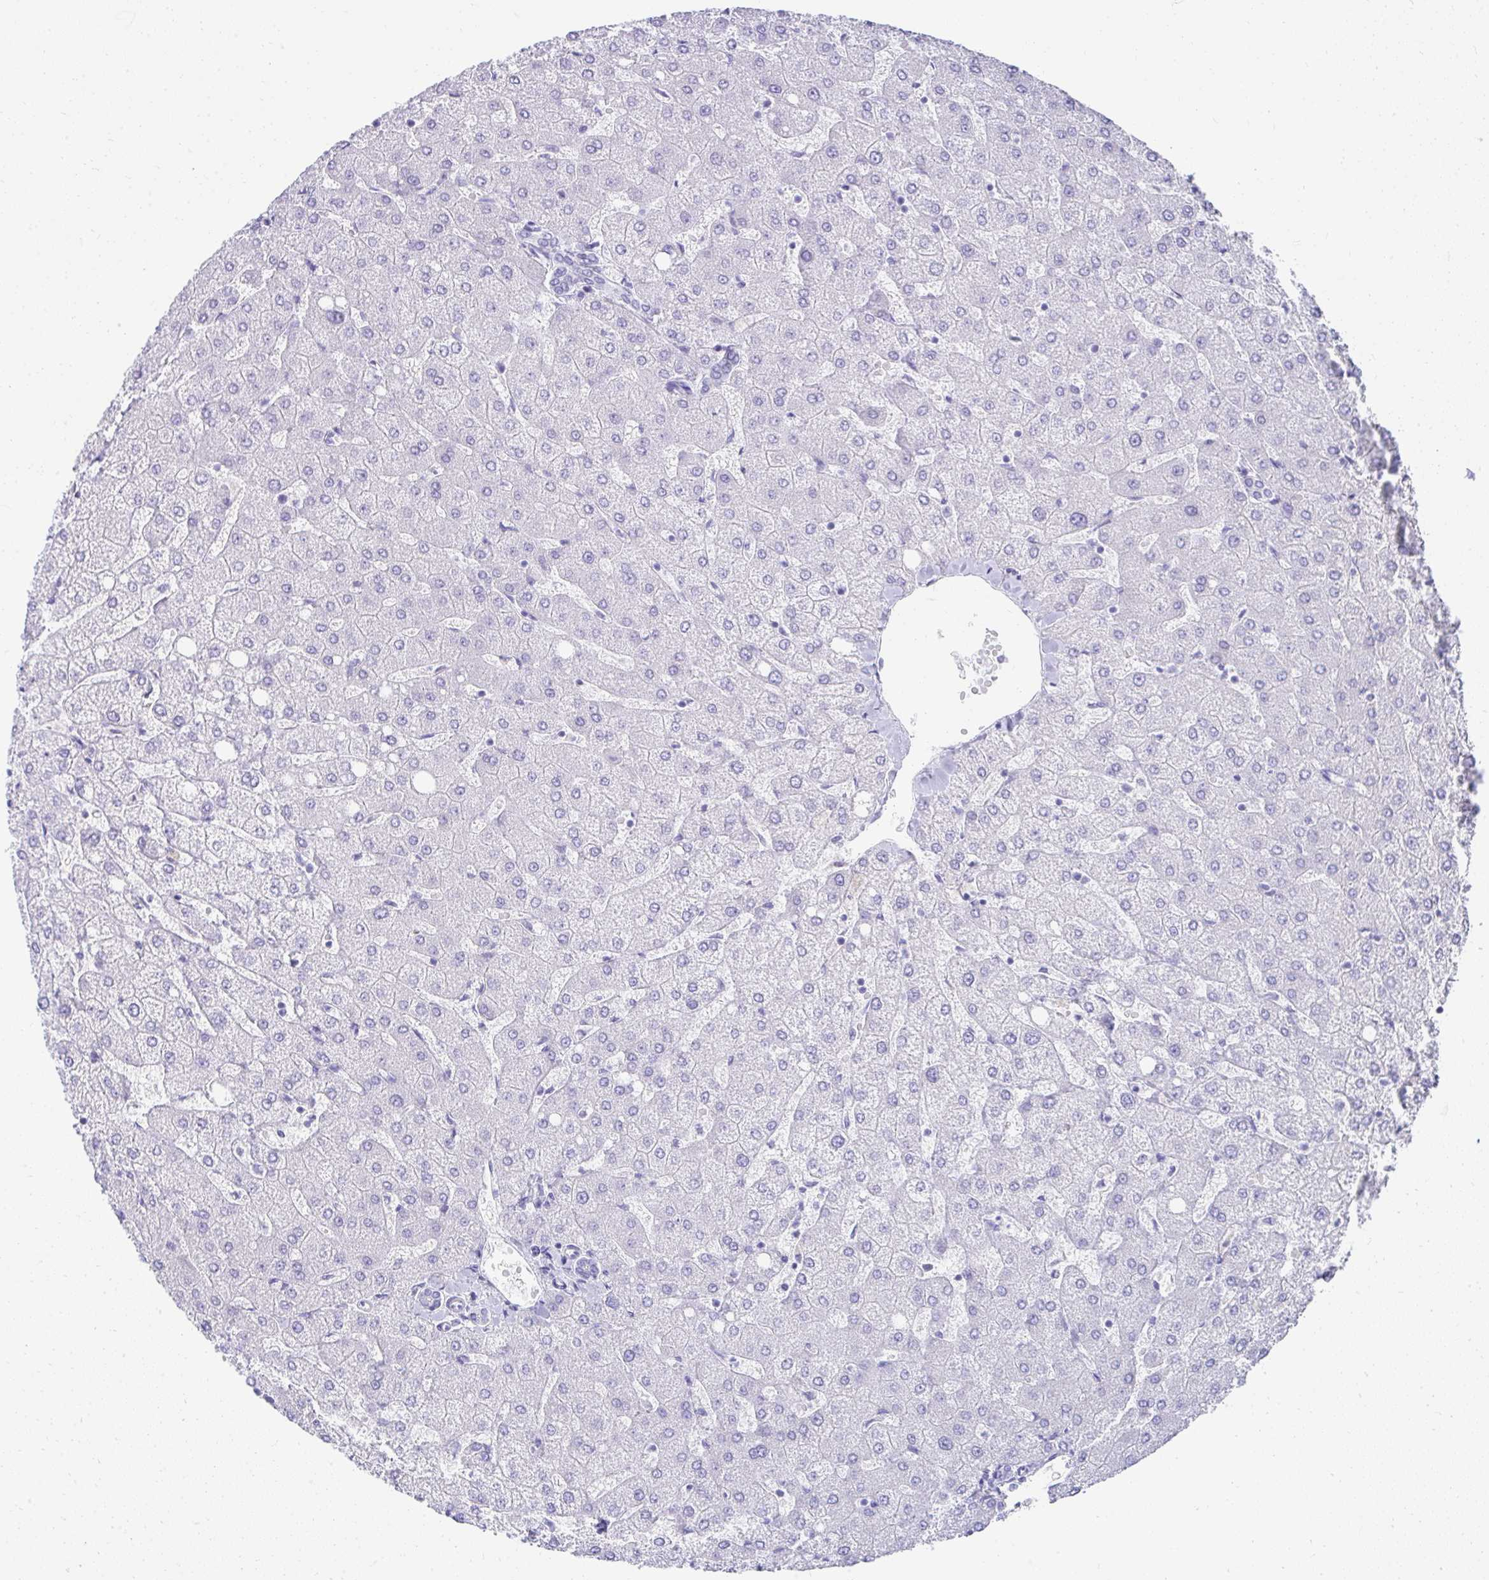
{"staining": {"intensity": "negative", "quantity": "none", "location": "none"}, "tissue": "liver", "cell_type": "Cholangiocytes", "image_type": "normal", "snomed": [{"axis": "morphology", "description": "Normal tissue, NOS"}, {"axis": "topography", "description": "Liver"}], "caption": "Immunohistochemical staining of benign human liver demonstrates no significant expression in cholangiocytes.", "gene": "TNNT1", "patient": {"sex": "female", "age": 54}}